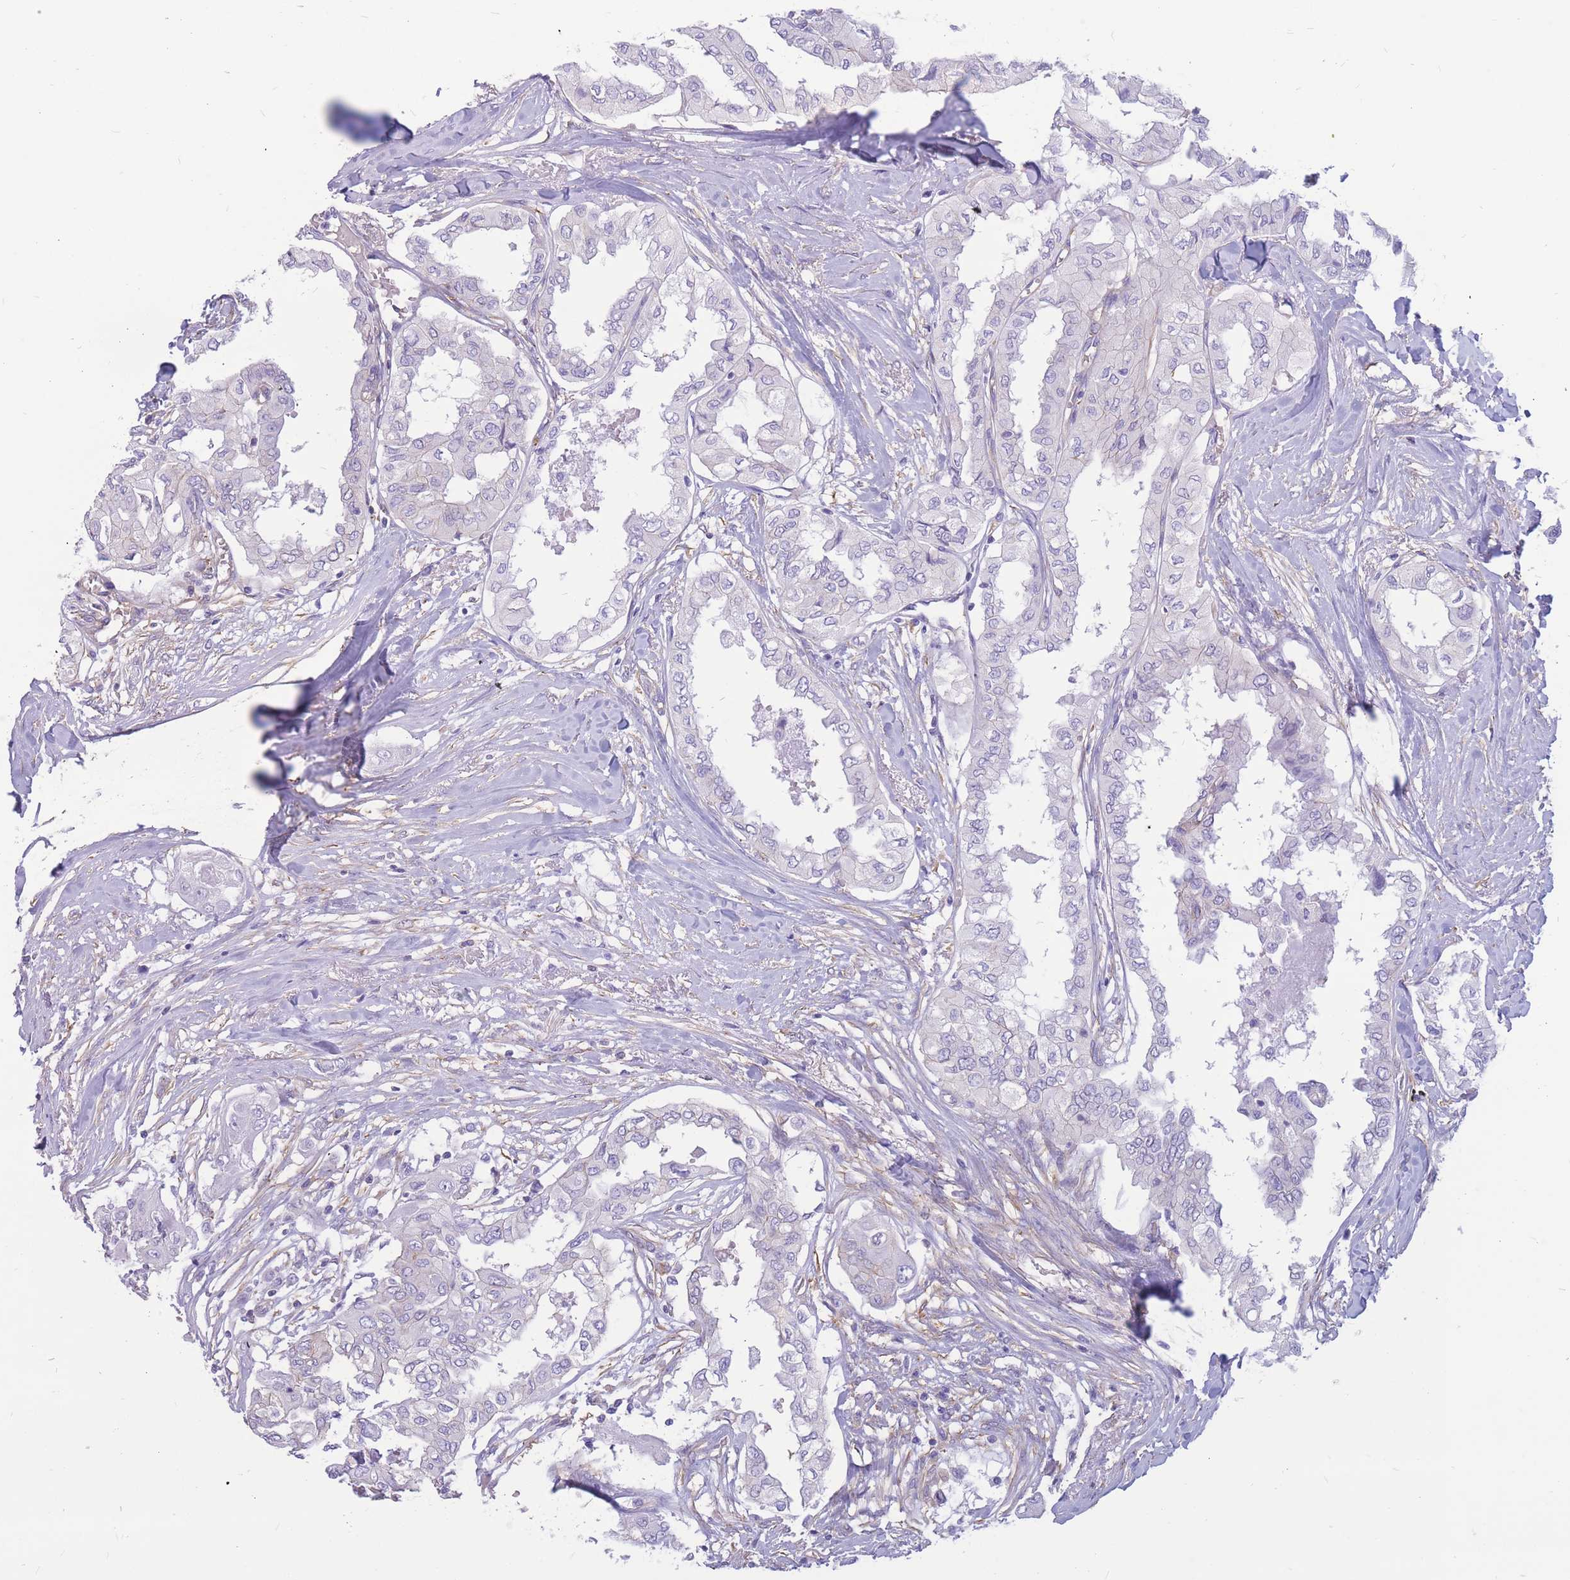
{"staining": {"intensity": "negative", "quantity": "none", "location": "none"}, "tissue": "thyroid cancer", "cell_type": "Tumor cells", "image_type": "cancer", "snomed": [{"axis": "morphology", "description": "Papillary adenocarcinoma, NOS"}, {"axis": "topography", "description": "Thyroid gland"}], "caption": "IHC of human thyroid papillary adenocarcinoma demonstrates no staining in tumor cells. The staining is performed using DAB (3,3'-diaminobenzidine) brown chromogen with nuclei counter-stained in using hematoxylin.", "gene": "ADD2", "patient": {"sex": "female", "age": 59}}